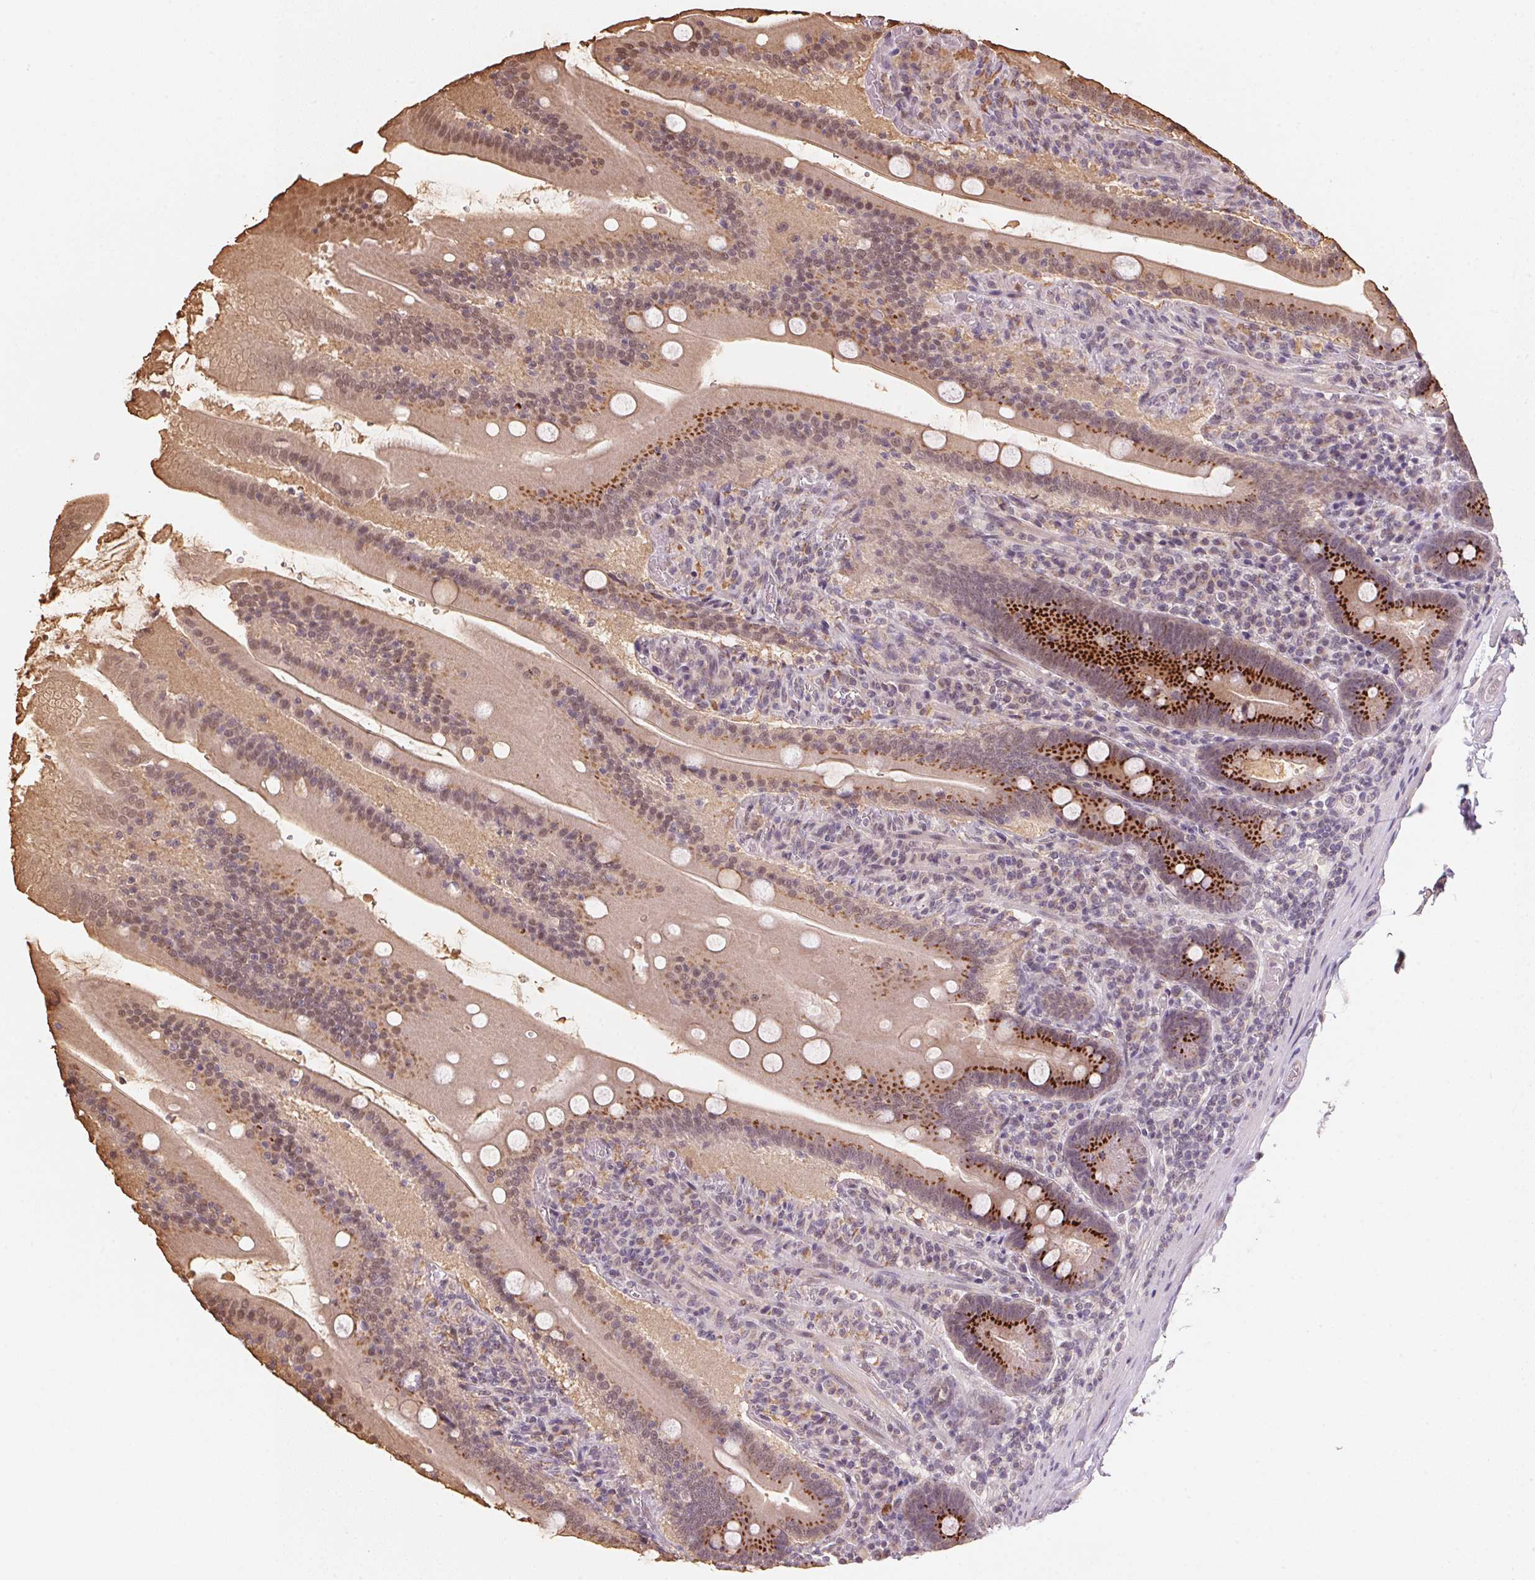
{"staining": {"intensity": "strong", "quantity": ">75%", "location": "cytoplasmic/membranous"}, "tissue": "small intestine", "cell_type": "Glandular cells", "image_type": "normal", "snomed": [{"axis": "morphology", "description": "Normal tissue, NOS"}, {"axis": "topography", "description": "Small intestine"}], "caption": "Glandular cells exhibit high levels of strong cytoplasmic/membranous expression in approximately >75% of cells in benign human small intestine.", "gene": "RAB22A", "patient": {"sex": "male", "age": 37}}